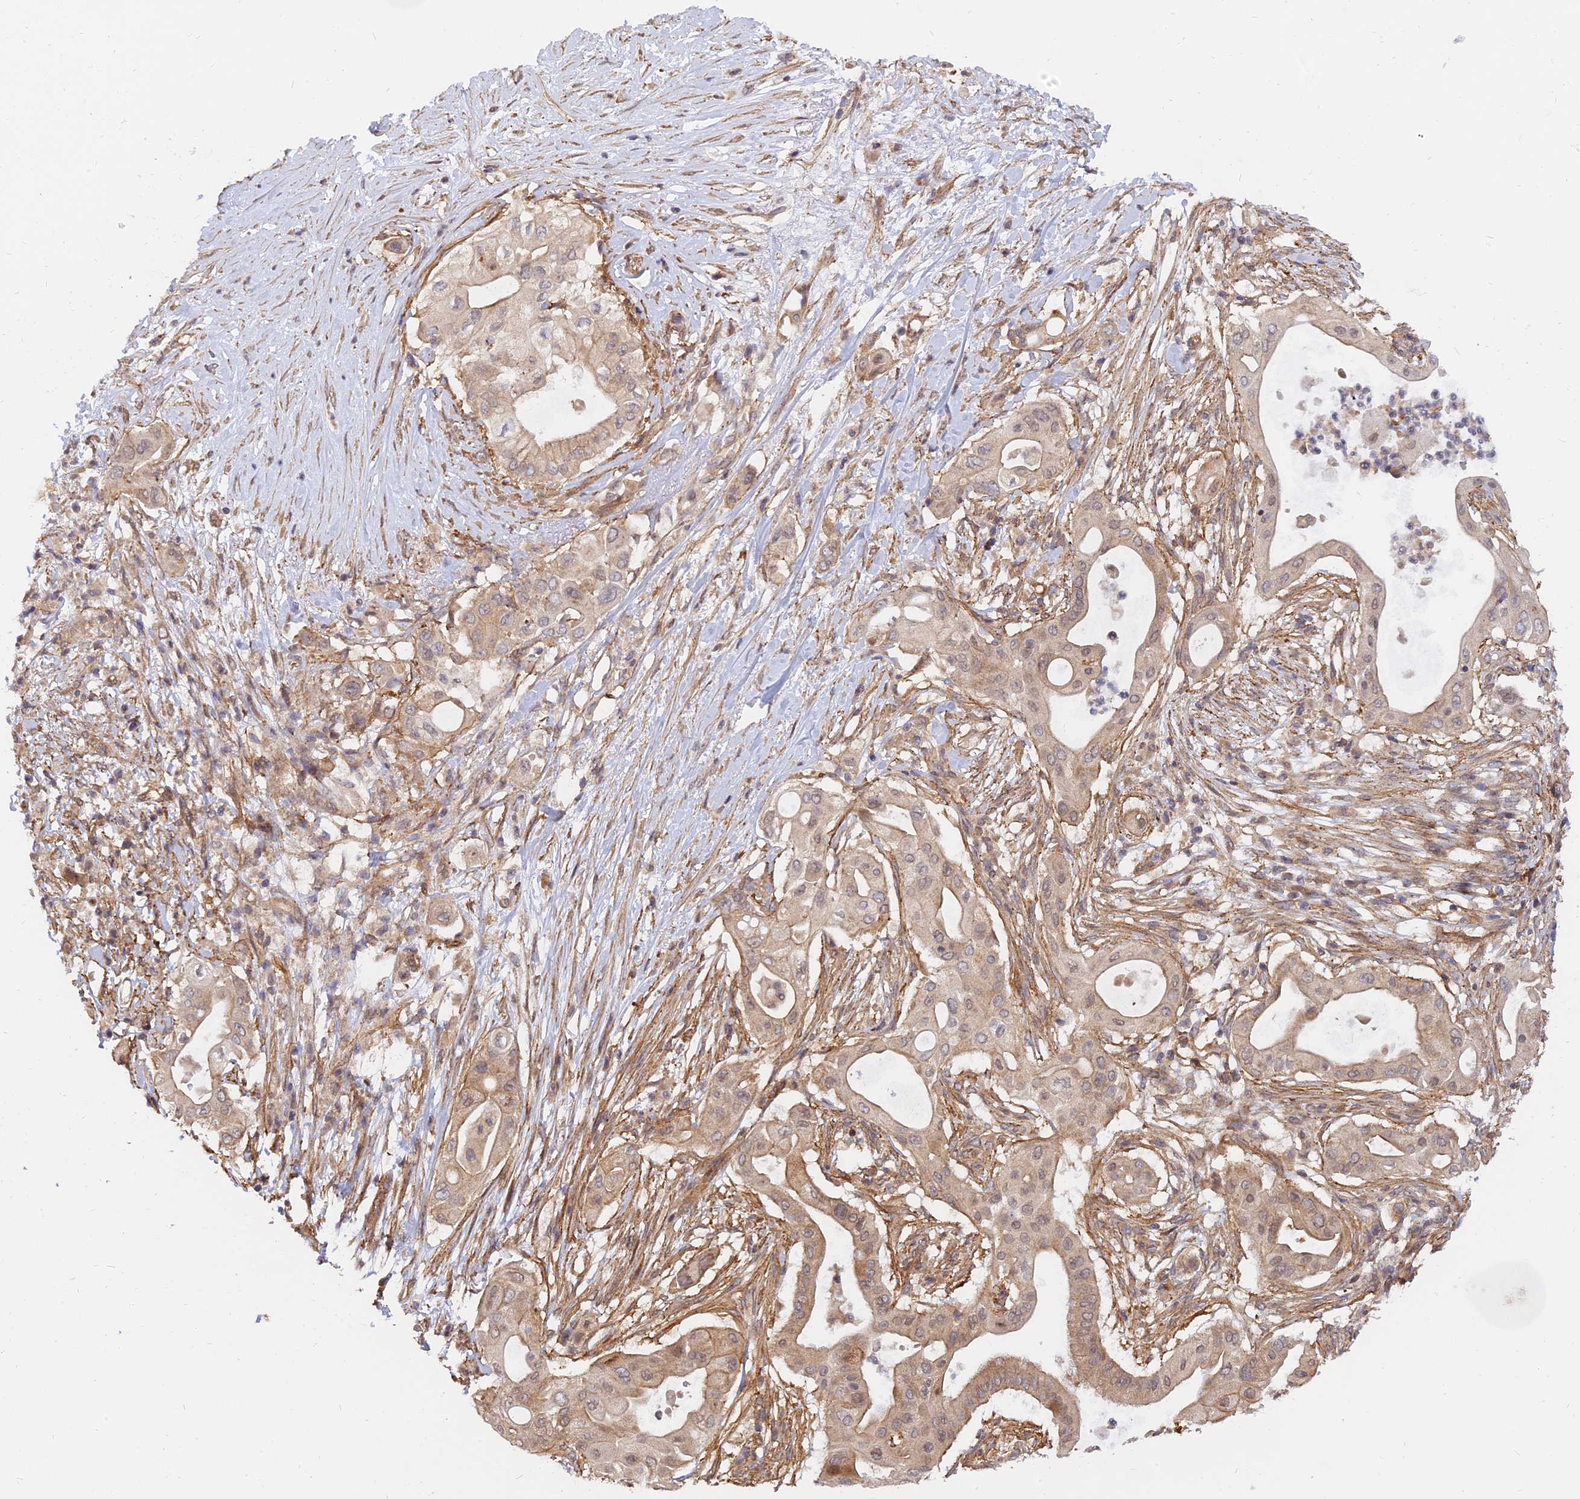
{"staining": {"intensity": "moderate", "quantity": "<25%", "location": "cytoplasmic/membranous"}, "tissue": "pancreatic cancer", "cell_type": "Tumor cells", "image_type": "cancer", "snomed": [{"axis": "morphology", "description": "Adenocarcinoma, NOS"}, {"axis": "topography", "description": "Pancreas"}], "caption": "The histopathology image demonstrates staining of pancreatic cancer (adenocarcinoma), revealing moderate cytoplasmic/membranous protein positivity (brown color) within tumor cells.", "gene": "WDR41", "patient": {"sex": "male", "age": 68}}